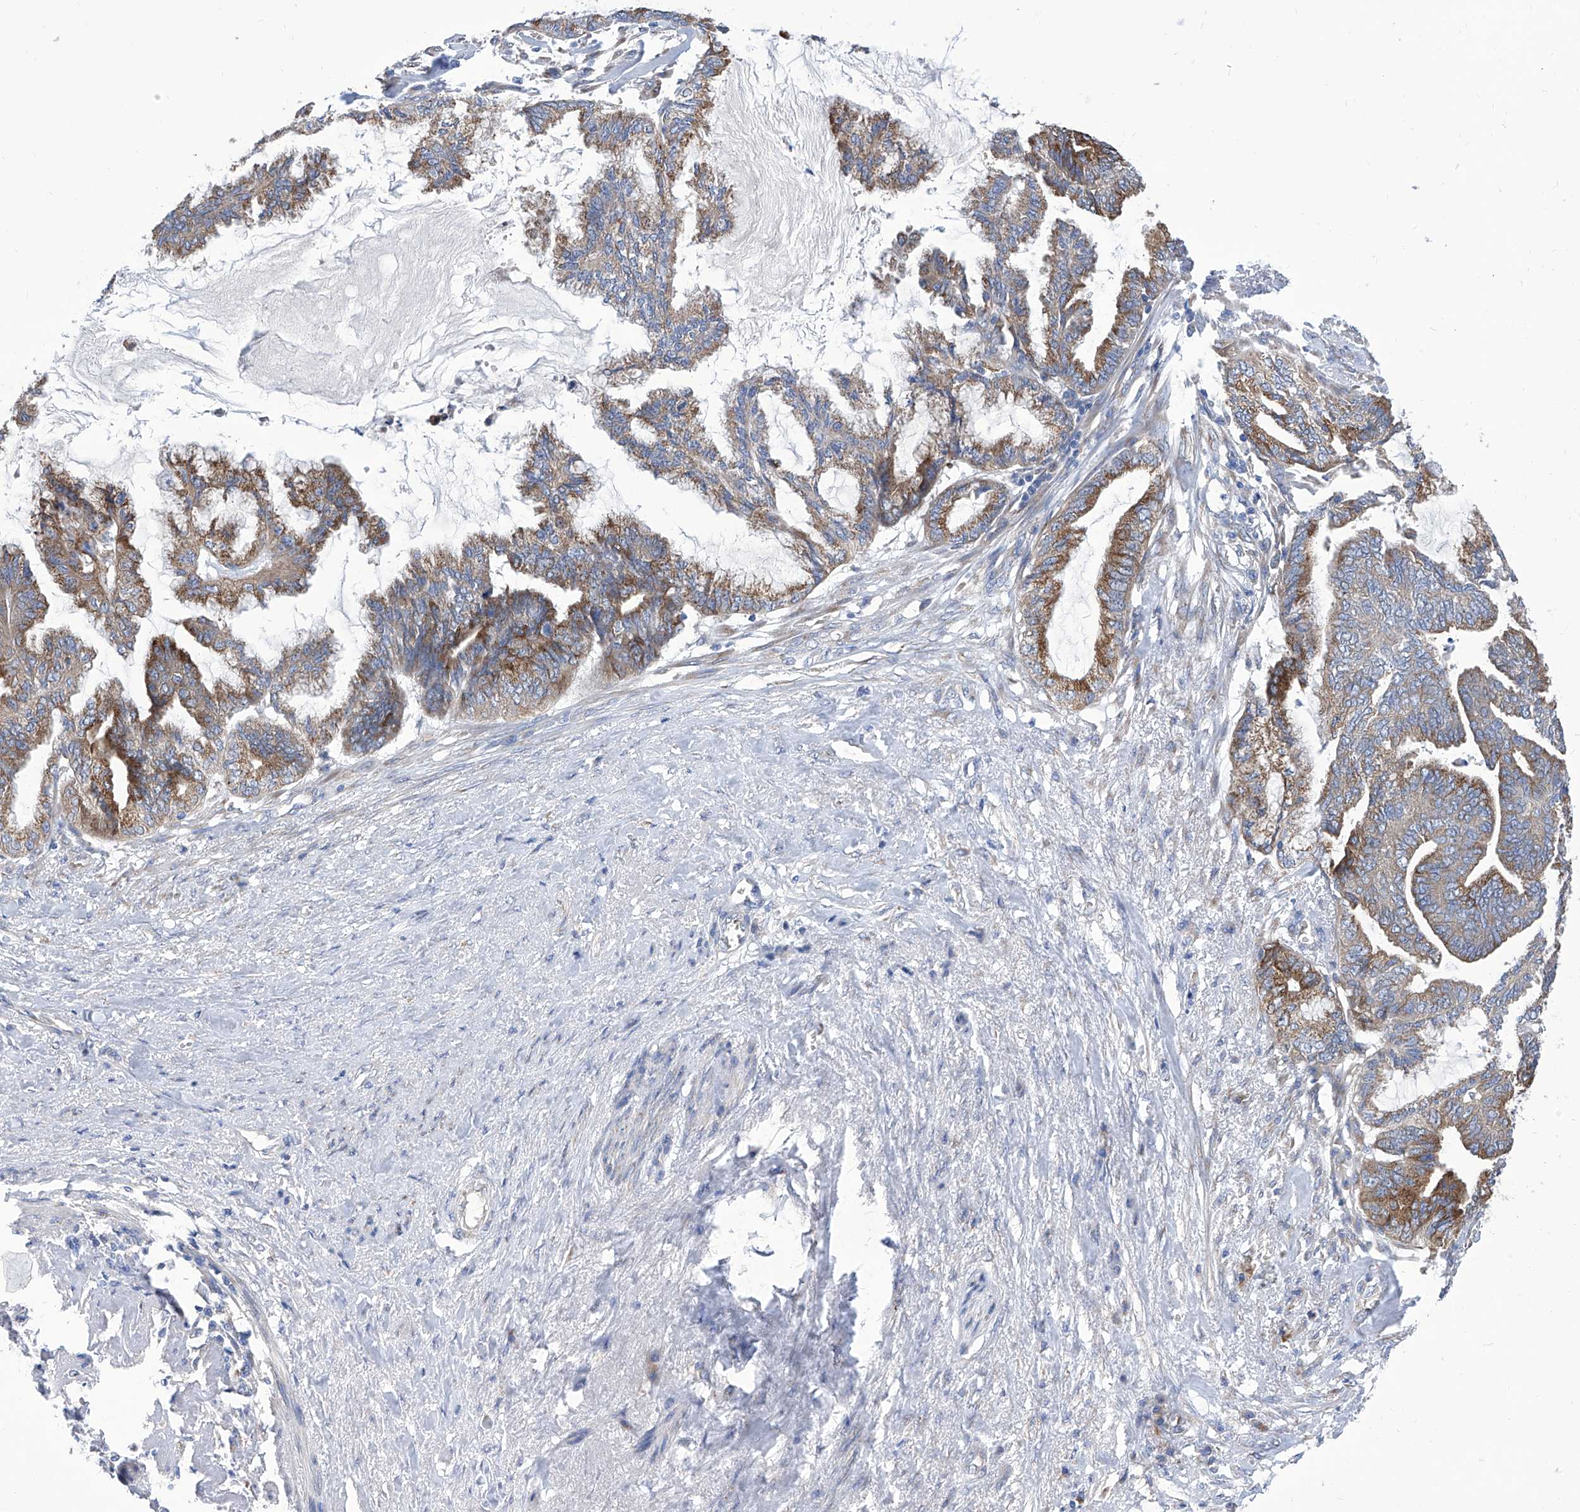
{"staining": {"intensity": "moderate", "quantity": ">75%", "location": "cytoplasmic/membranous"}, "tissue": "endometrial cancer", "cell_type": "Tumor cells", "image_type": "cancer", "snomed": [{"axis": "morphology", "description": "Adenocarcinoma, NOS"}, {"axis": "topography", "description": "Endometrium"}], "caption": "DAB (3,3'-diaminobenzidine) immunohistochemical staining of endometrial cancer (adenocarcinoma) demonstrates moderate cytoplasmic/membranous protein staining in approximately >75% of tumor cells. The staining was performed using DAB, with brown indicating positive protein expression. Nuclei are stained blue with hematoxylin.", "gene": "TJAP1", "patient": {"sex": "female", "age": 86}}